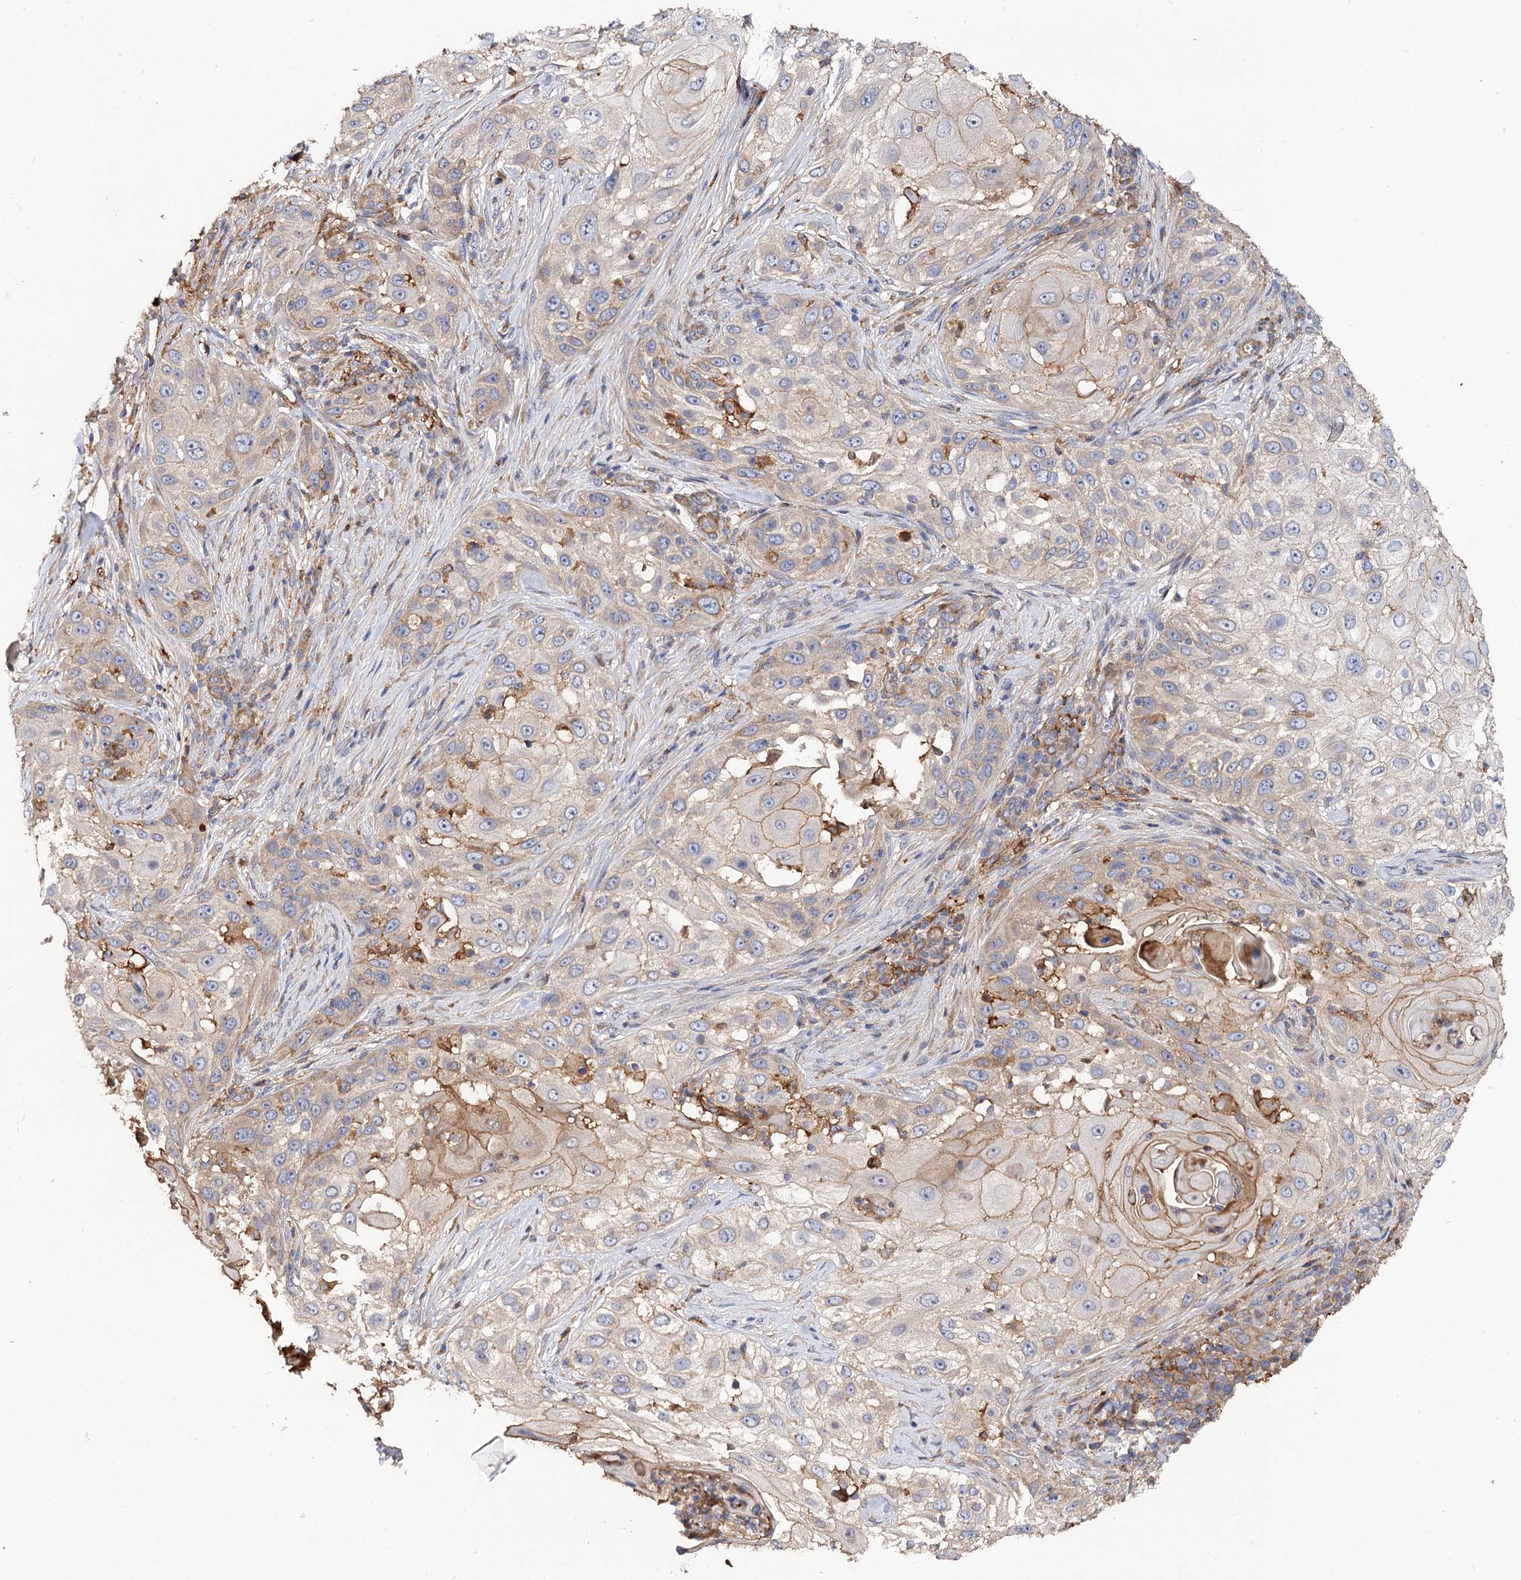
{"staining": {"intensity": "weak", "quantity": "<25%", "location": "cytoplasmic/membranous"}, "tissue": "skin cancer", "cell_type": "Tumor cells", "image_type": "cancer", "snomed": [{"axis": "morphology", "description": "Squamous cell carcinoma, NOS"}, {"axis": "topography", "description": "Skin"}], "caption": "Immunohistochemistry (IHC) histopathology image of human skin squamous cell carcinoma stained for a protein (brown), which exhibits no positivity in tumor cells.", "gene": "CSAD", "patient": {"sex": "female", "age": 44}}